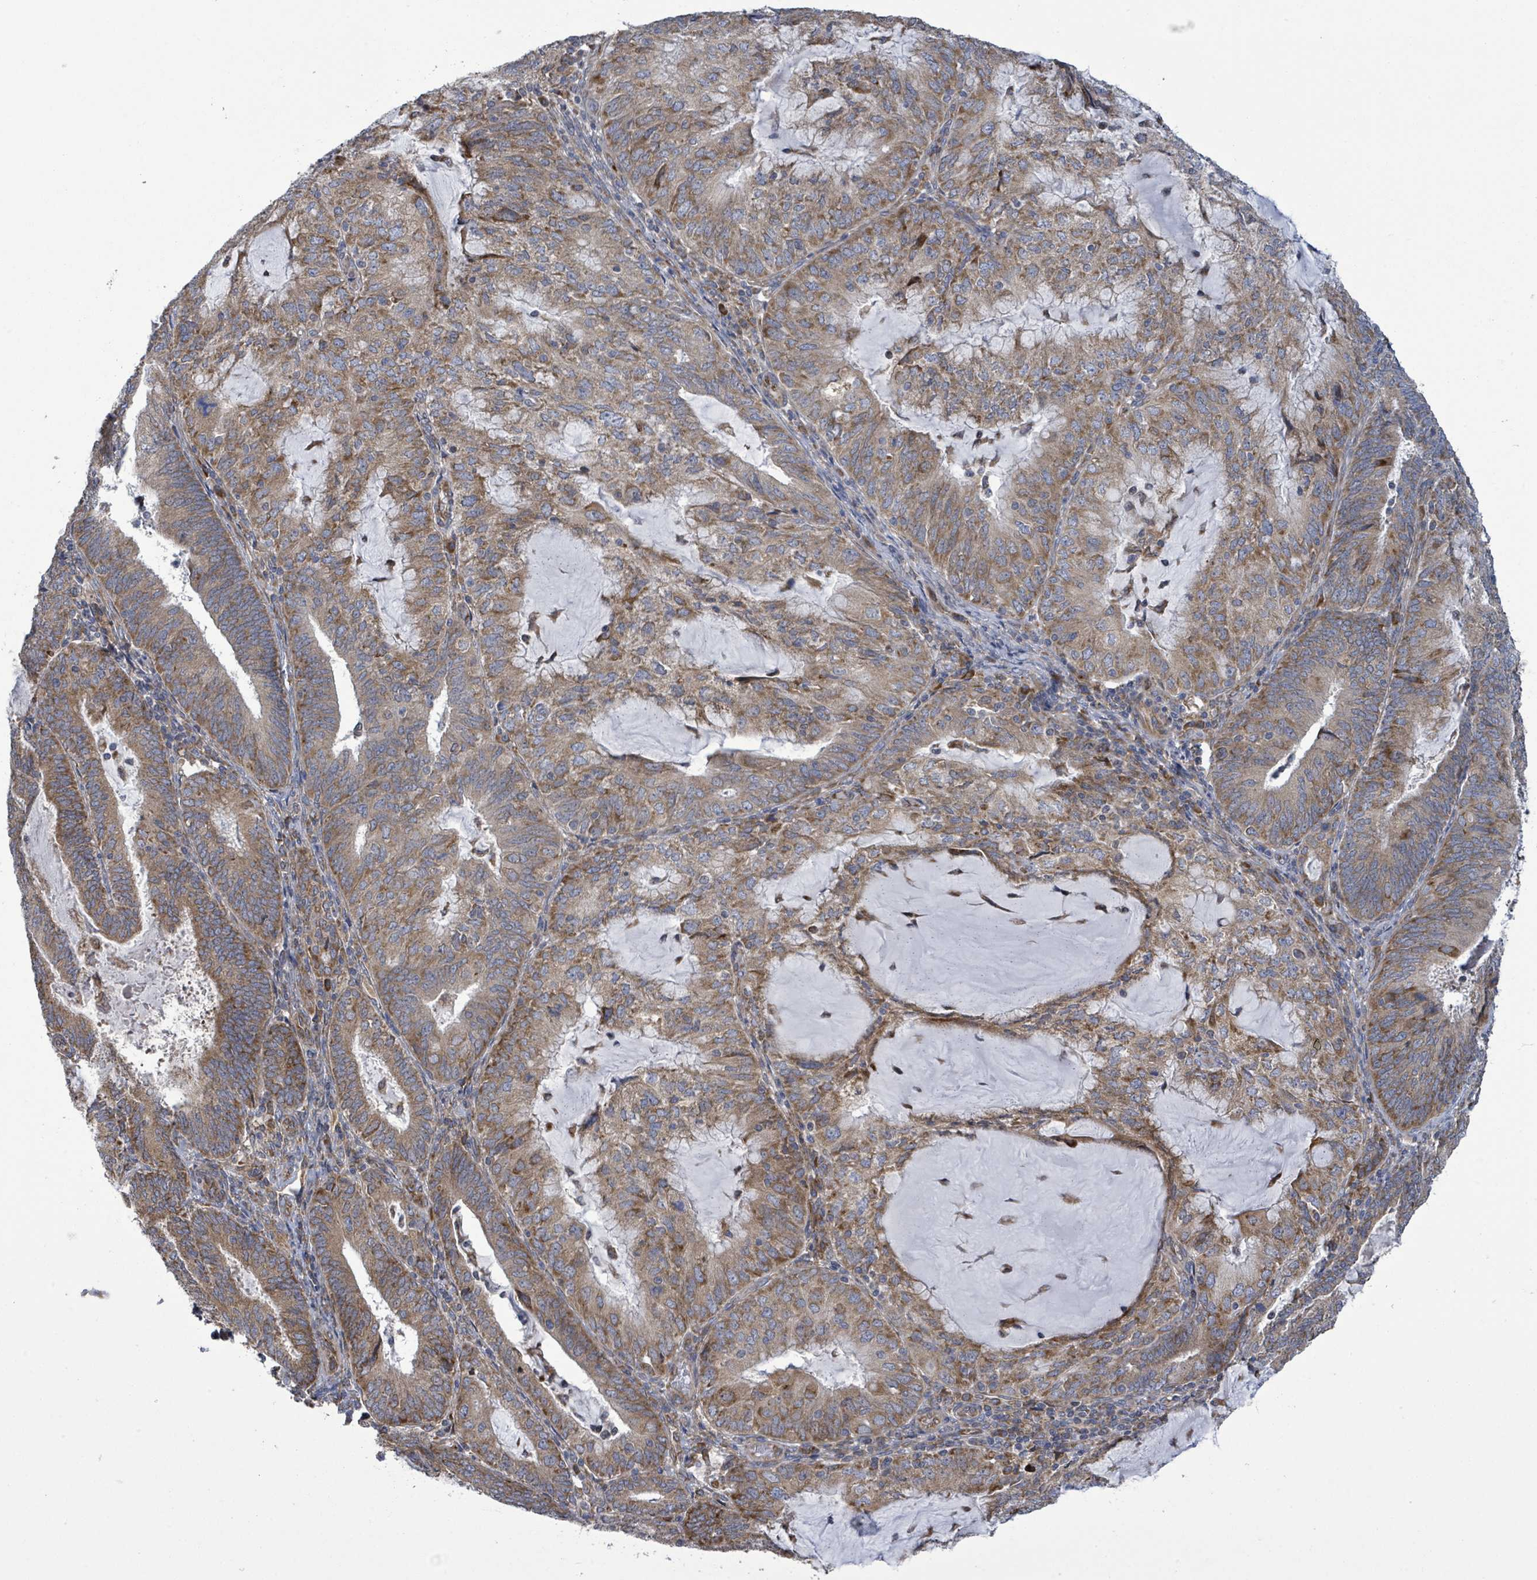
{"staining": {"intensity": "weak", "quantity": ">75%", "location": "cytoplasmic/membranous"}, "tissue": "endometrial cancer", "cell_type": "Tumor cells", "image_type": "cancer", "snomed": [{"axis": "morphology", "description": "Adenocarcinoma, NOS"}, {"axis": "topography", "description": "Endometrium"}], "caption": "Immunohistochemistry photomicrograph of neoplastic tissue: human endometrial cancer (adenocarcinoma) stained using IHC demonstrates low levels of weak protein expression localized specifically in the cytoplasmic/membranous of tumor cells, appearing as a cytoplasmic/membranous brown color.", "gene": "NOMO1", "patient": {"sex": "female", "age": 81}}